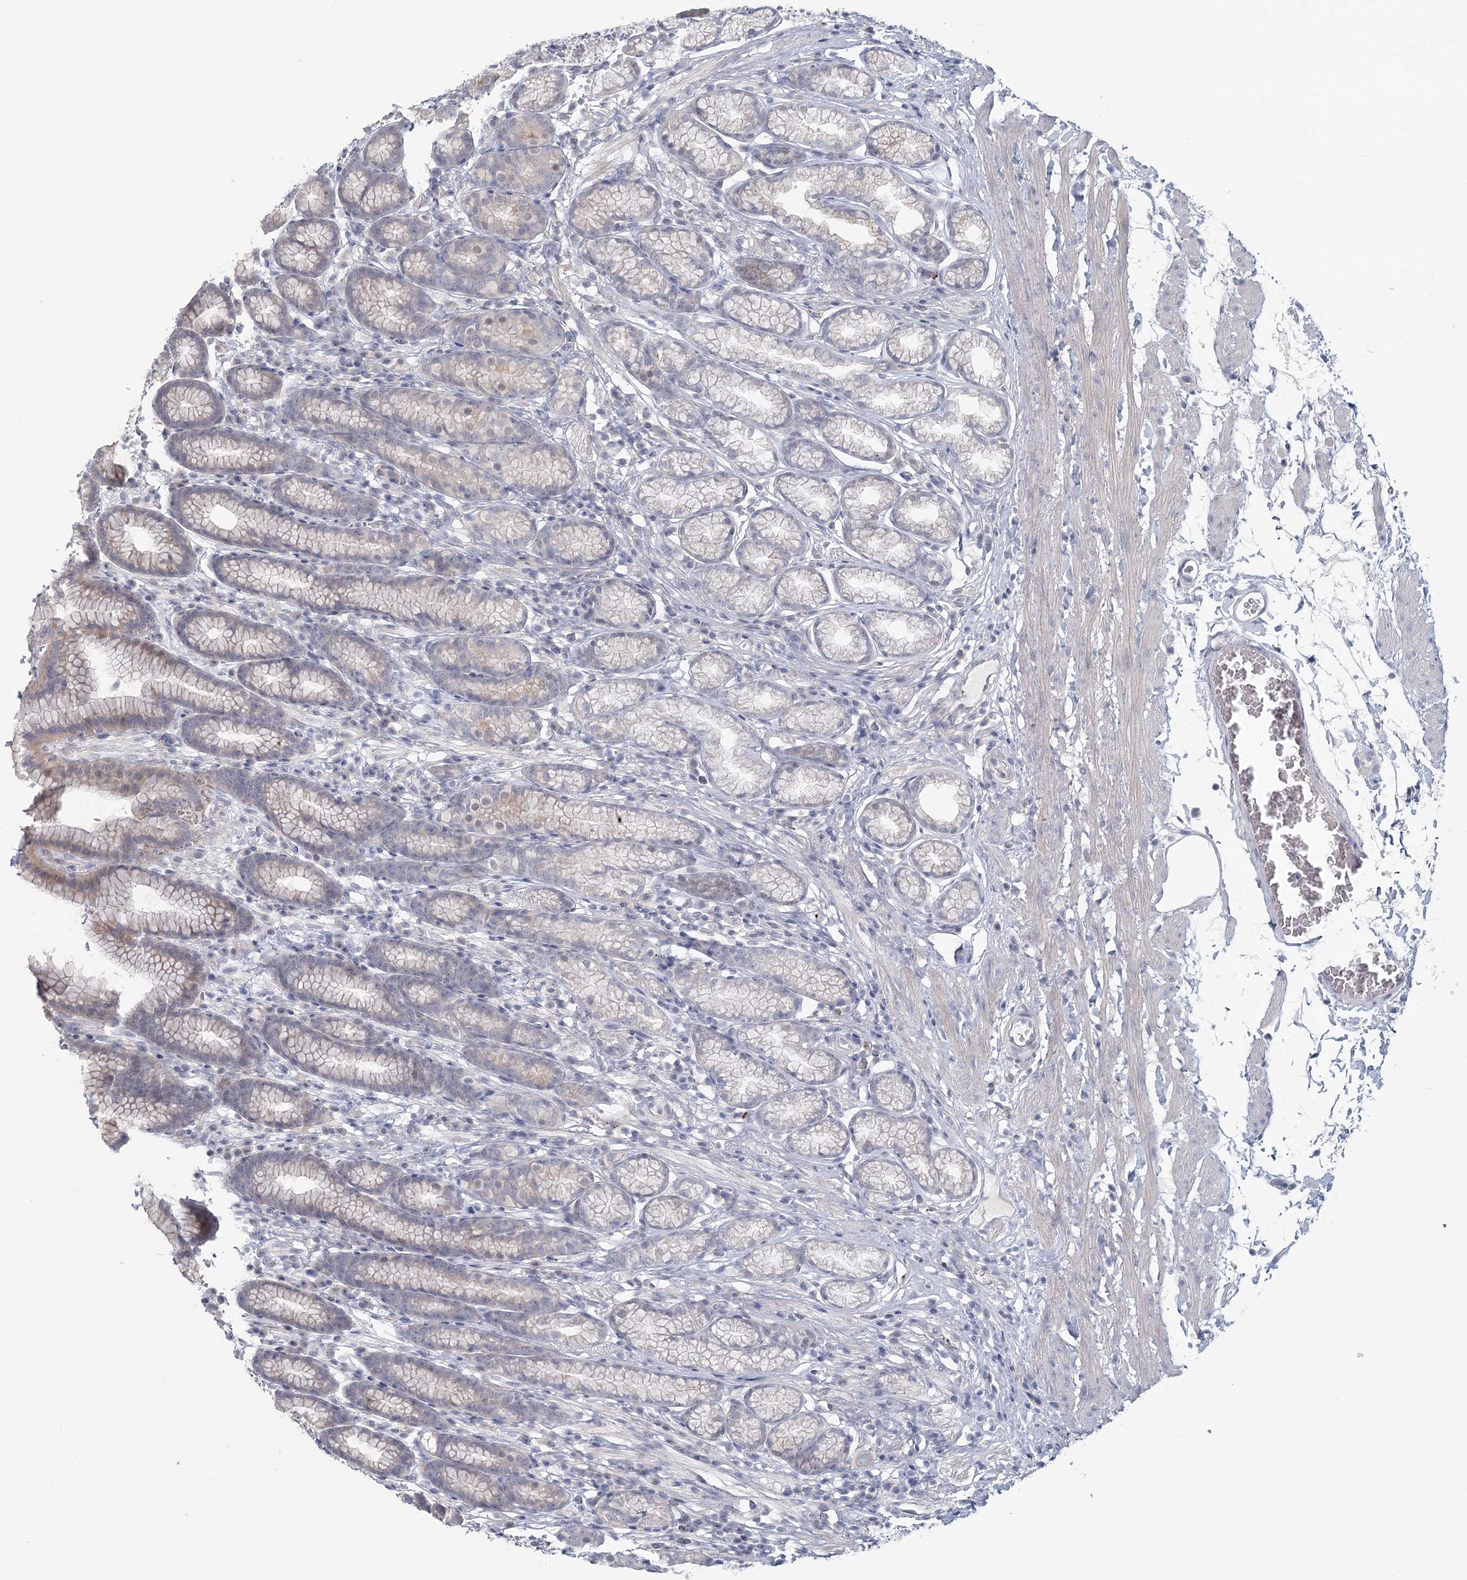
{"staining": {"intensity": "weak", "quantity": "<25%", "location": "cytoplasmic/membranous"}, "tissue": "stomach", "cell_type": "Glandular cells", "image_type": "normal", "snomed": [{"axis": "morphology", "description": "Normal tissue, NOS"}, {"axis": "topography", "description": "Stomach"}], "caption": "The photomicrograph displays no significant positivity in glandular cells of stomach.", "gene": "USP11", "patient": {"sex": "male", "age": 42}}